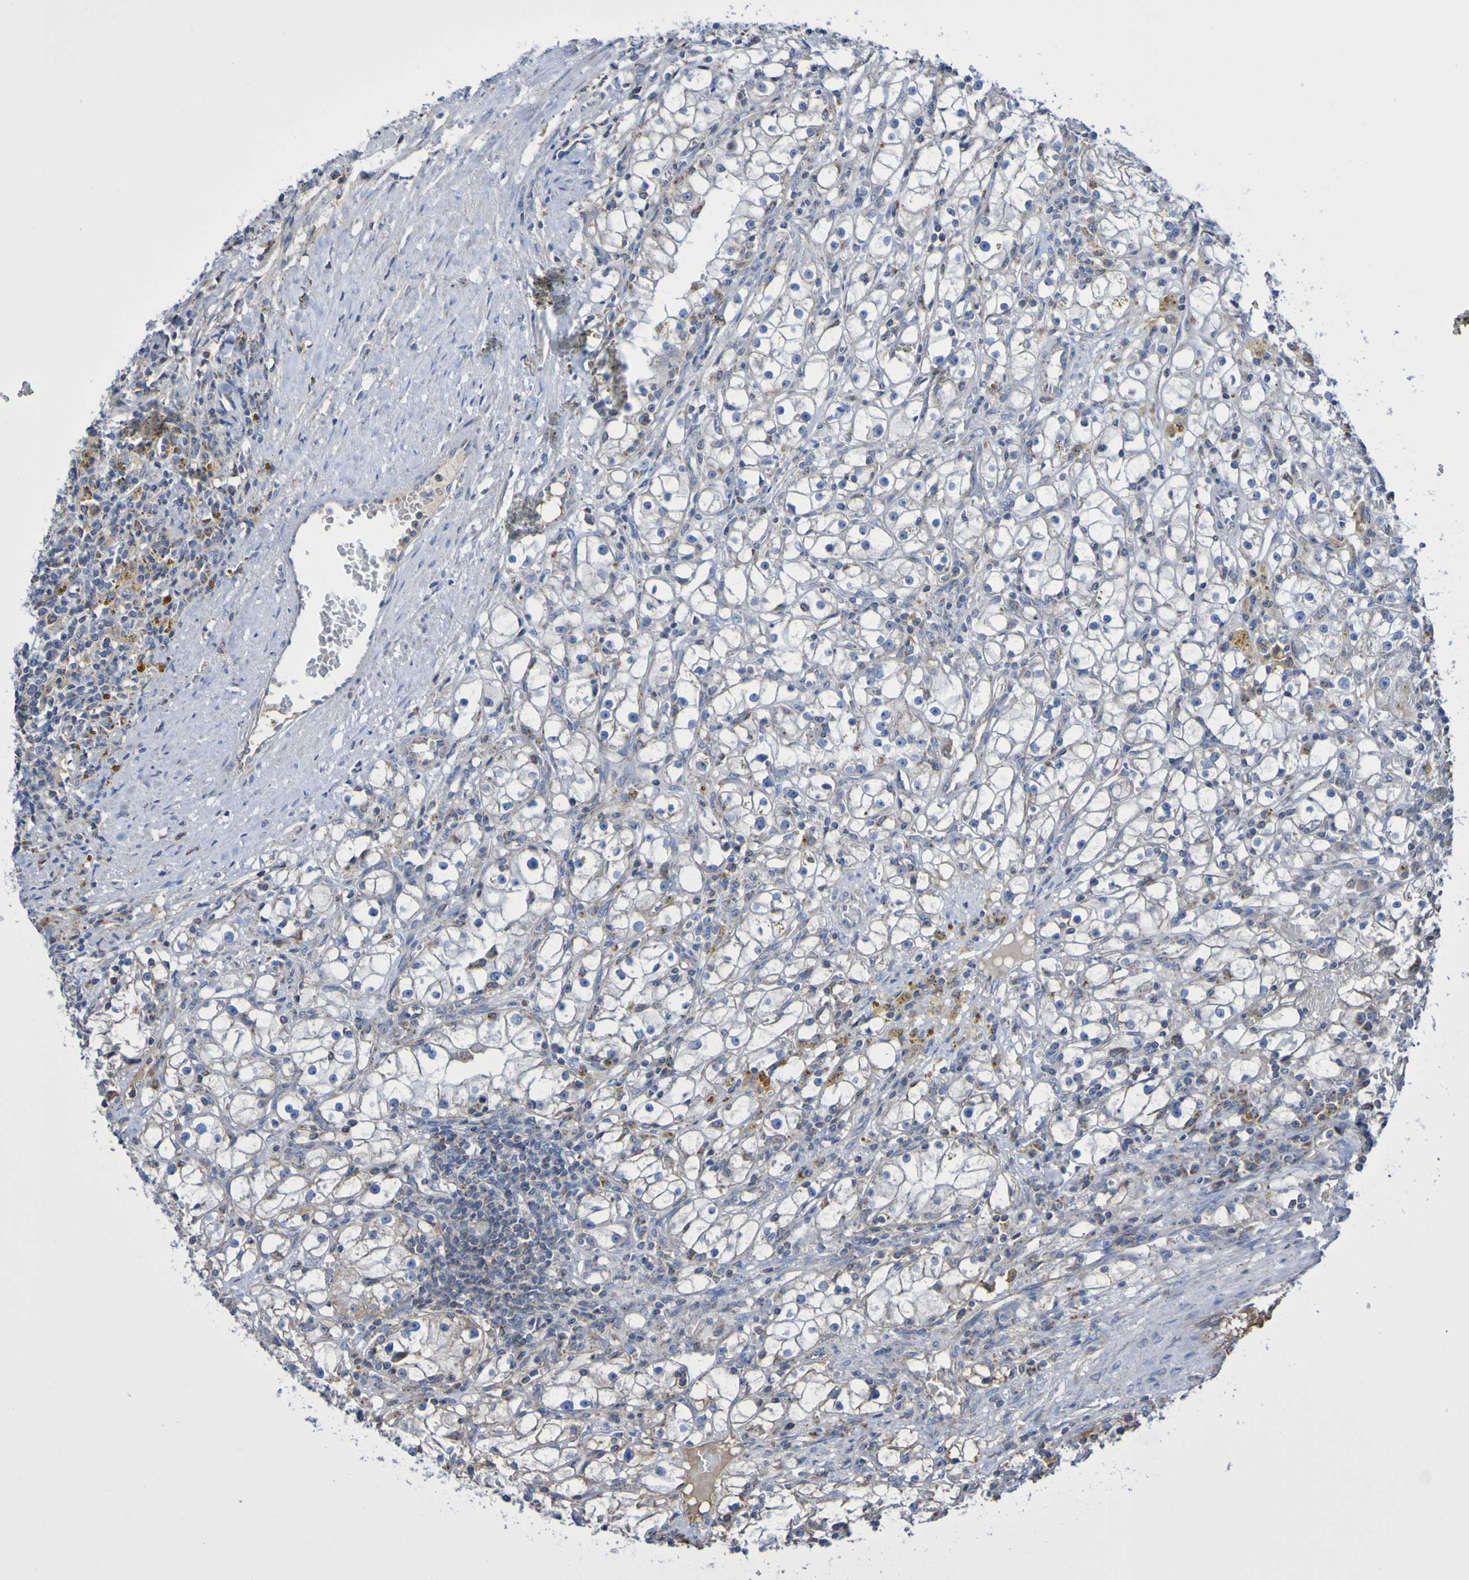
{"staining": {"intensity": "negative", "quantity": "none", "location": "none"}, "tissue": "renal cancer", "cell_type": "Tumor cells", "image_type": "cancer", "snomed": [{"axis": "morphology", "description": "Adenocarcinoma, NOS"}, {"axis": "topography", "description": "Kidney"}], "caption": "High magnification brightfield microscopy of renal adenocarcinoma stained with DAB (brown) and counterstained with hematoxylin (blue): tumor cells show no significant expression. (Stains: DAB immunohistochemistry (IHC) with hematoxylin counter stain, Microscopy: brightfield microscopy at high magnification).", "gene": "CNTN2", "patient": {"sex": "male", "age": 56}}